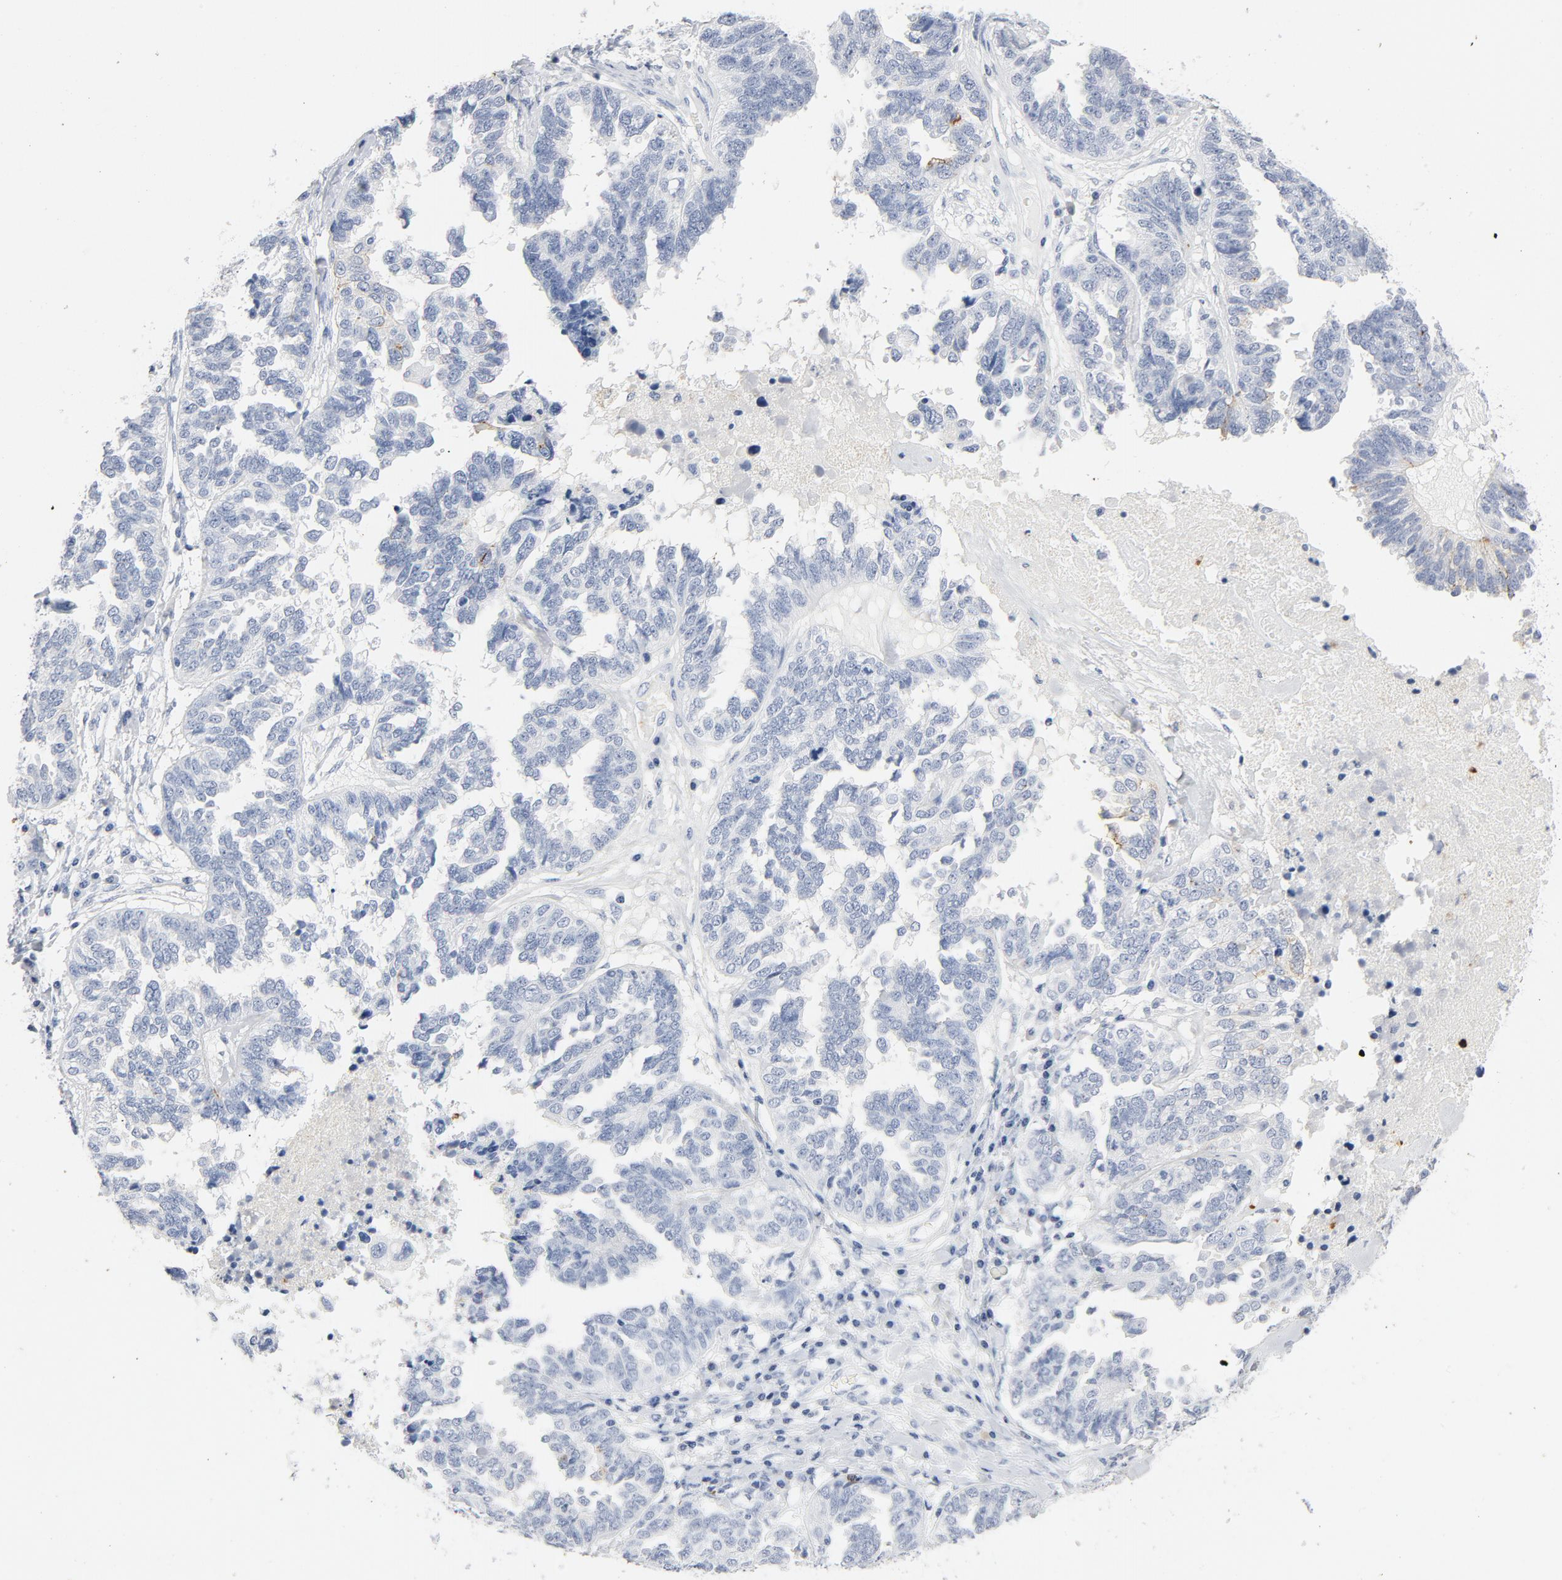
{"staining": {"intensity": "negative", "quantity": "none", "location": "none"}, "tissue": "ovarian cancer", "cell_type": "Tumor cells", "image_type": "cancer", "snomed": [{"axis": "morphology", "description": "Cystadenocarcinoma, serous, NOS"}, {"axis": "topography", "description": "Ovary"}], "caption": "This is an immunohistochemistry (IHC) photomicrograph of human ovarian cancer. There is no expression in tumor cells.", "gene": "PTPRB", "patient": {"sex": "female", "age": 82}}